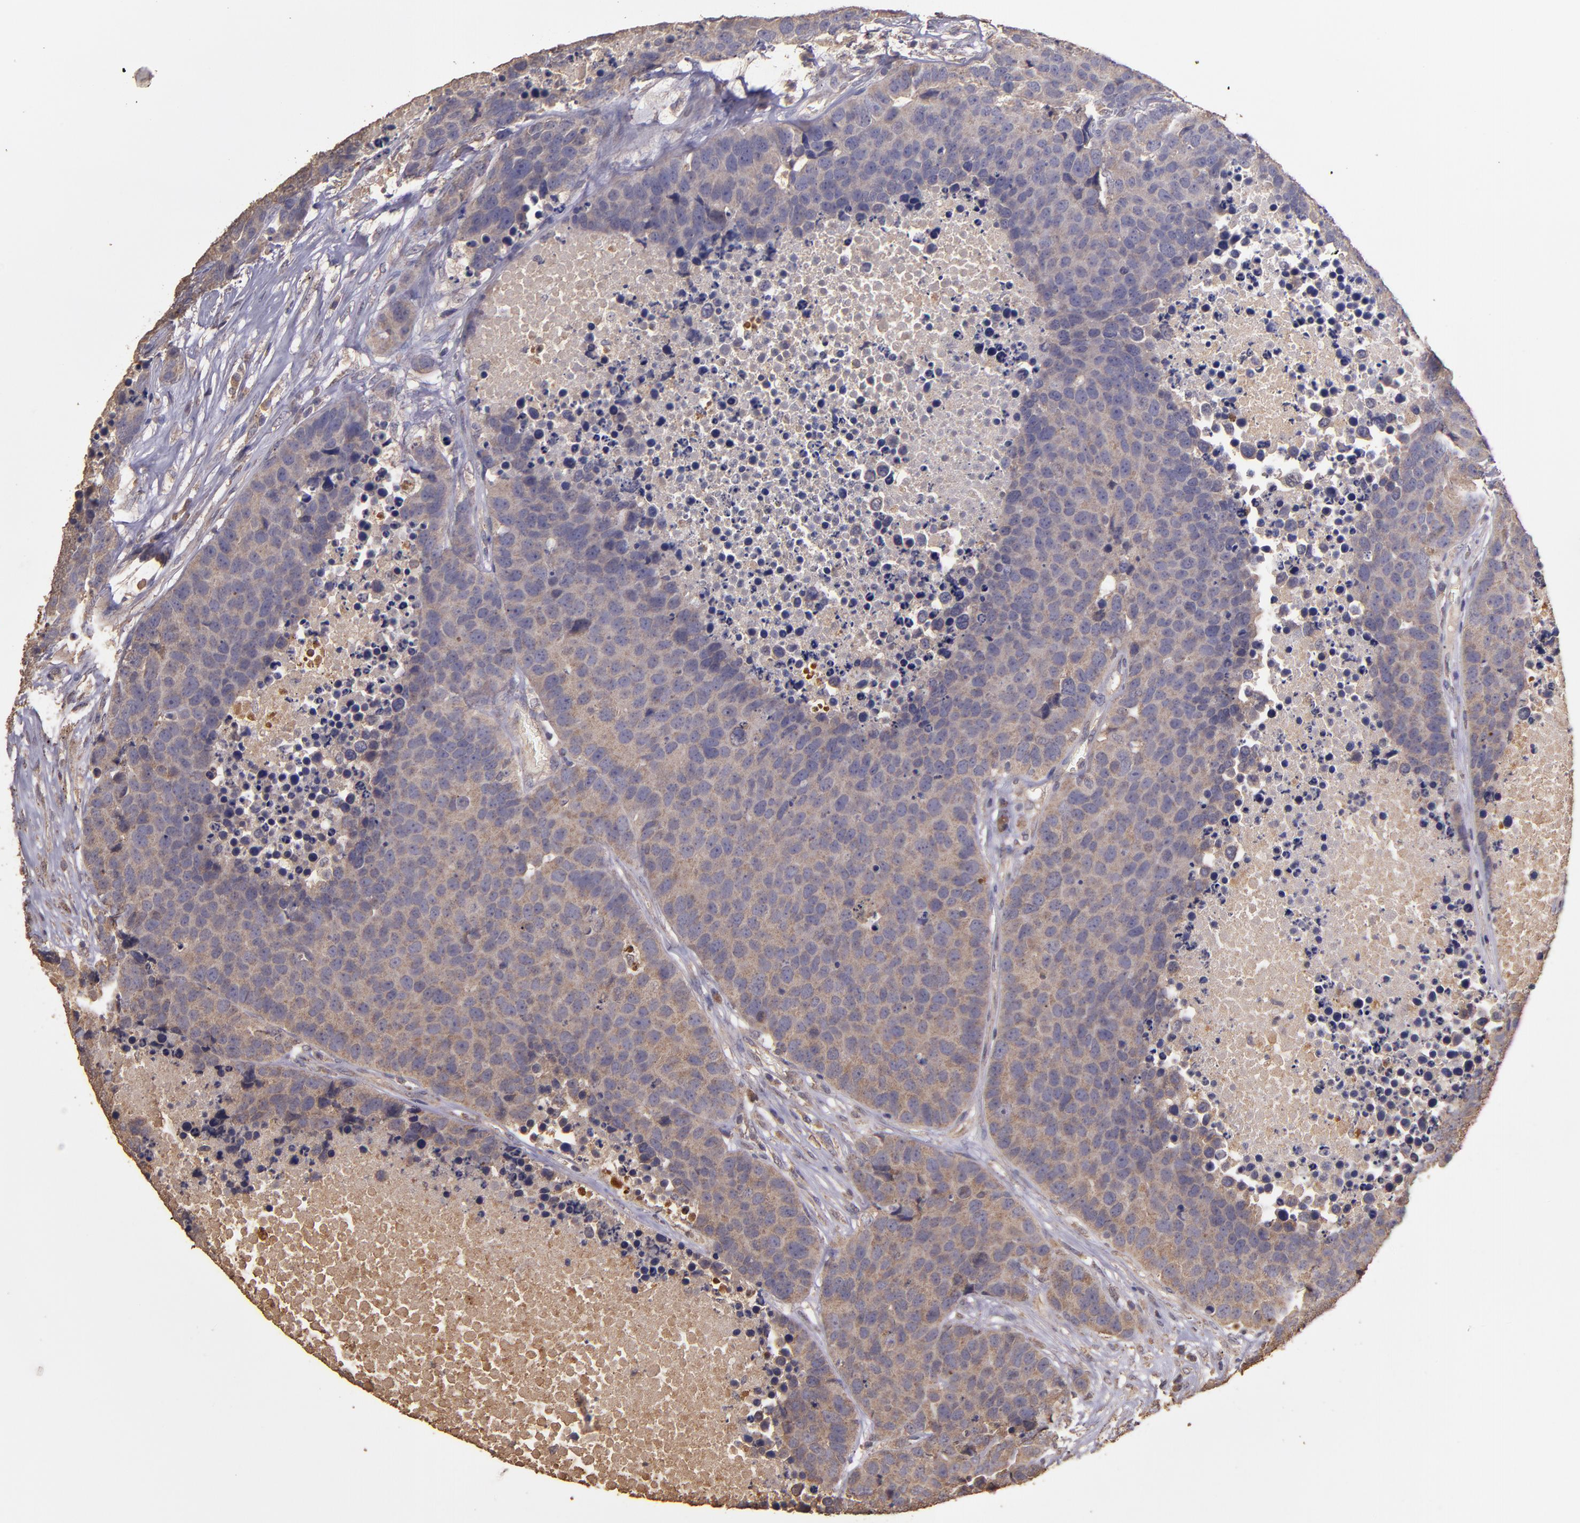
{"staining": {"intensity": "moderate", "quantity": ">75%", "location": "cytoplasmic/membranous"}, "tissue": "carcinoid", "cell_type": "Tumor cells", "image_type": "cancer", "snomed": [{"axis": "morphology", "description": "Carcinoid, malignant, NOS"}, {"axis": "topography", "description": "Lung"}], "caption": "Protein staining exhibits moderate cytoplasmic/membranous positivity in approximately >75% of tumor cells in carcinoid. Nuclei are stained in blue.", "gene": "HECTD1", "patient": {"sex": "male", "age": 60}}